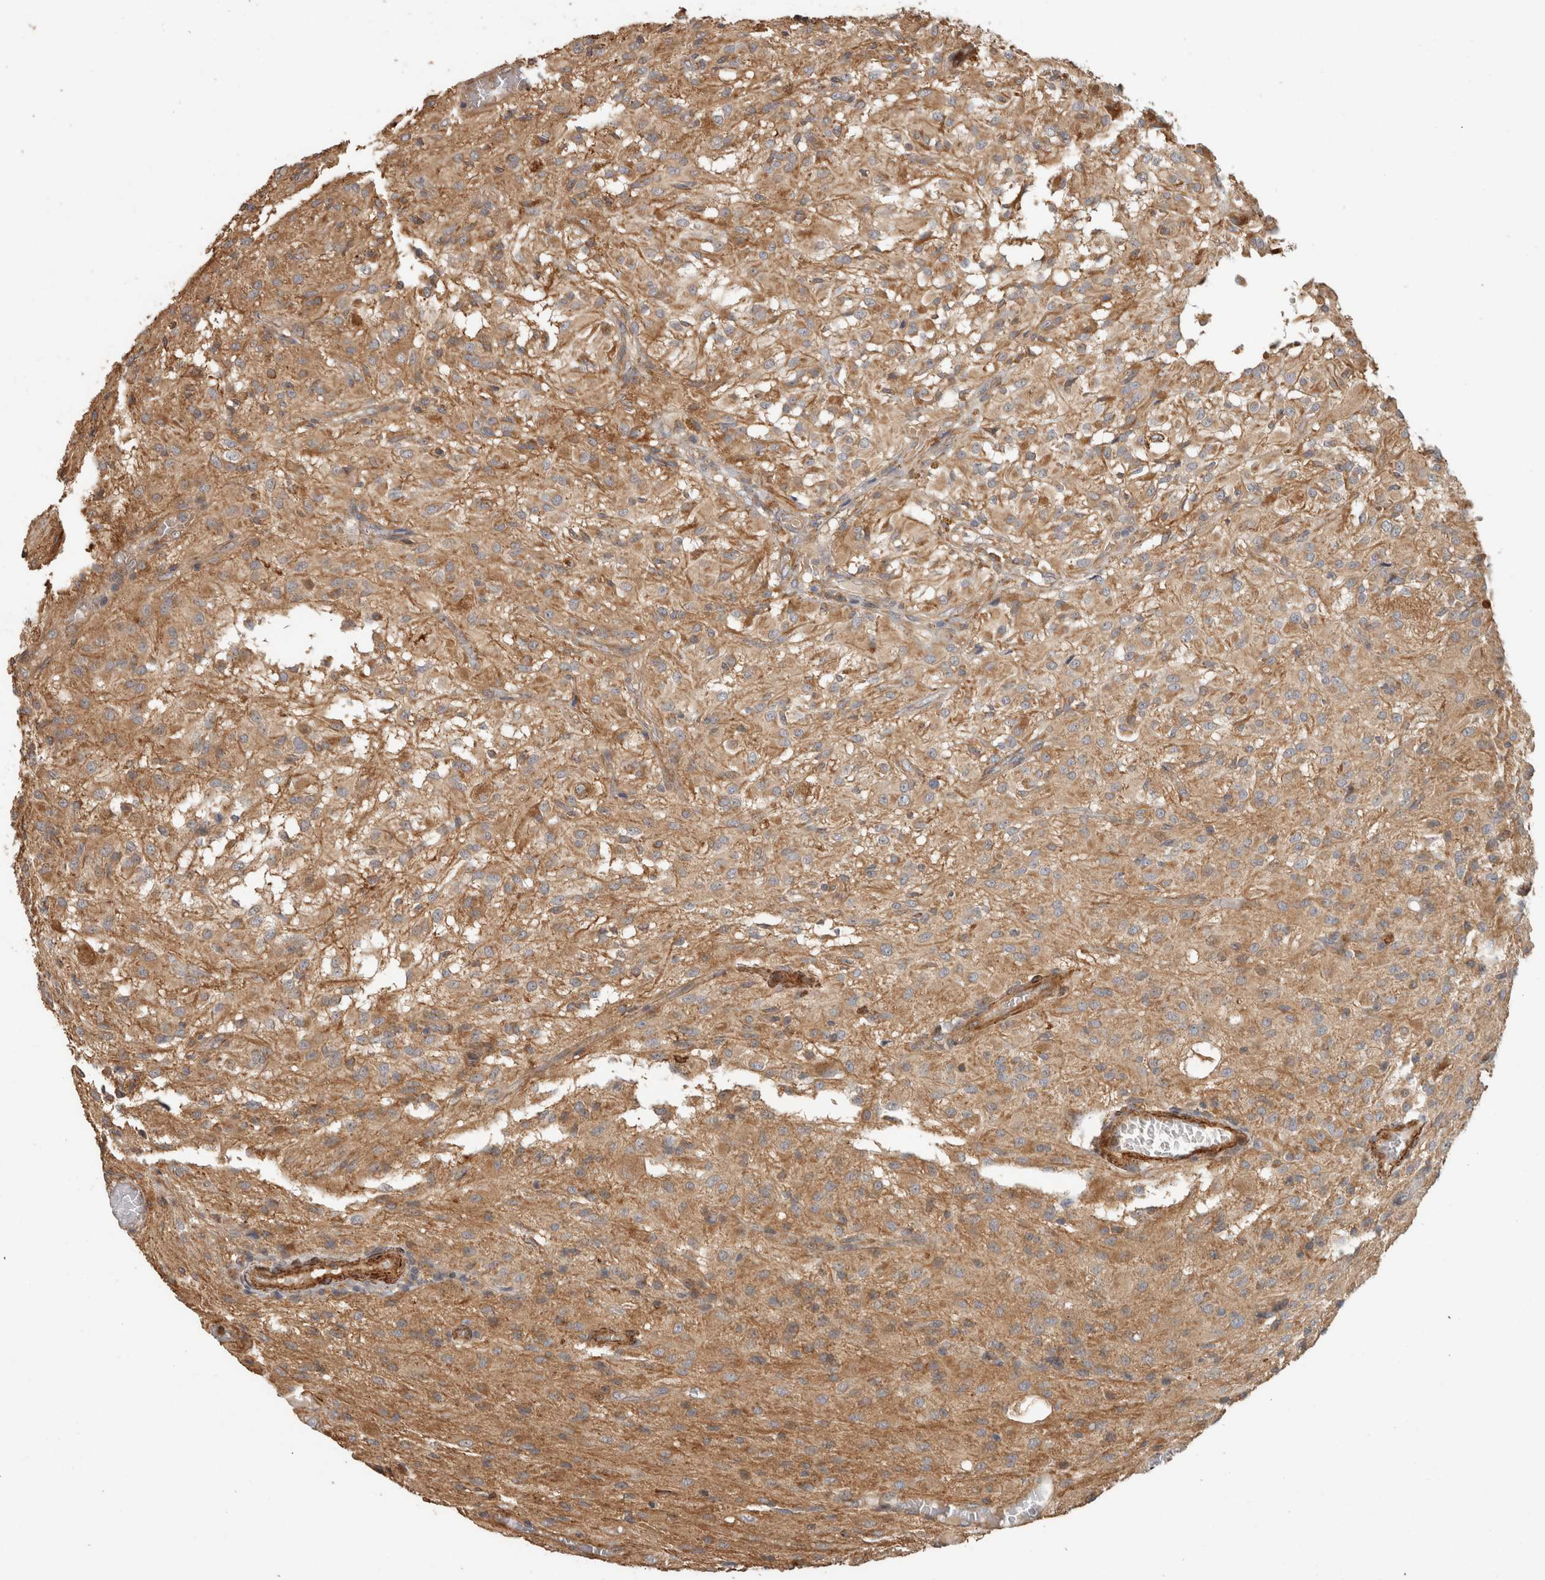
{"staining": {"intensity": "moderate", "quantity": ">75%", "location": "cytoplasmic/membranous"}, "tissue": "glioma", "cell_type": "Tumor cells", "image_type": "cancer", "snomed": [{"axis": "morphology", "description": "Glioma, malignant, High grade"}, {"axis": "topography", "description": "Brain"}], "caption": "Immunohistochemistry (DAB) staining of human glioma exhibits moderate cytoplasmic/membranous protein positivity in about >75% of tumor cells.", "gene": "SIPA1L2", "patient": {"sex": "female", "age": 59}}